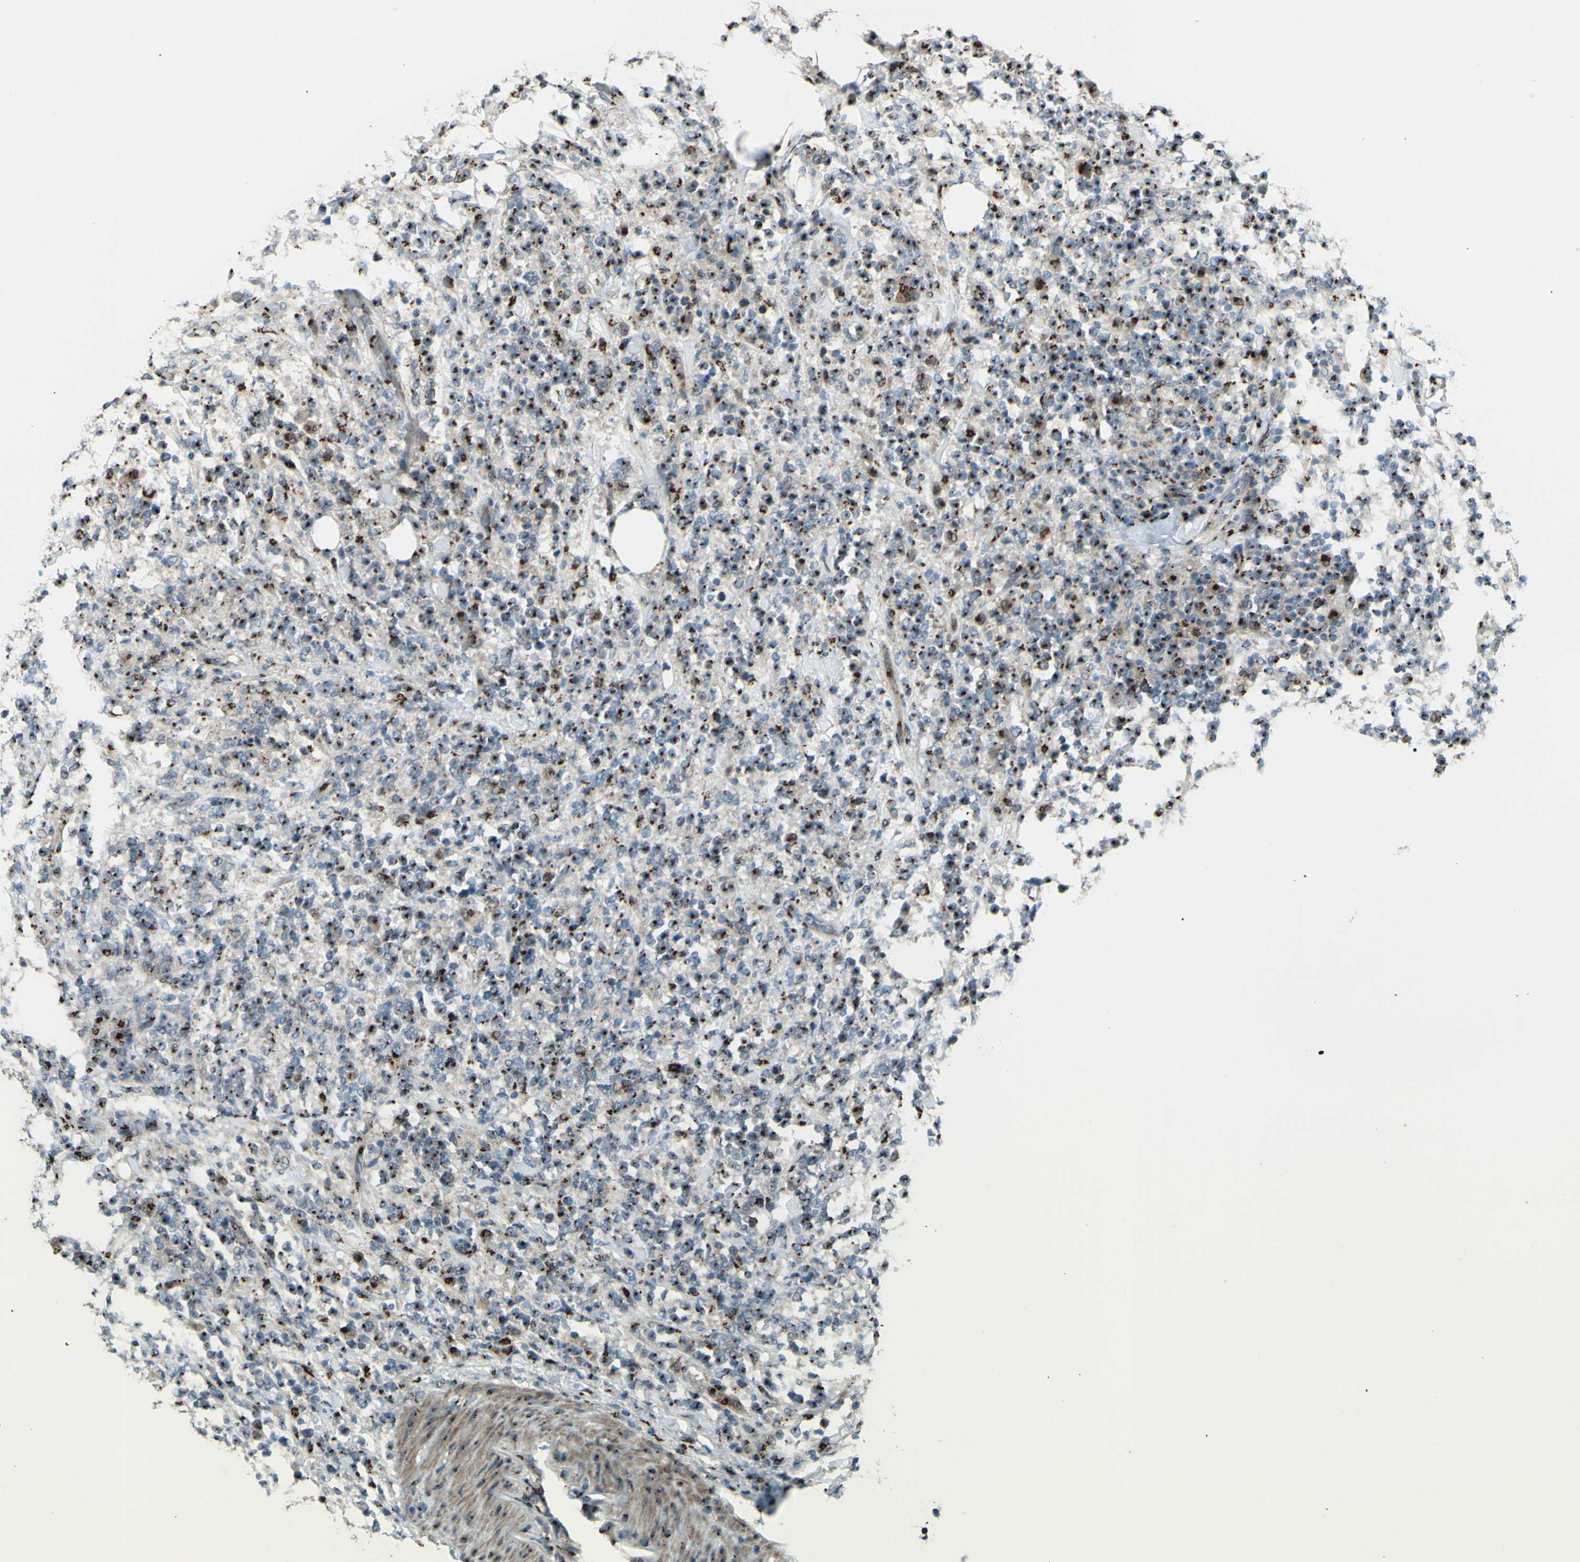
{"staining": {"intensity": "moderate", "quantity": ">75%", "location": "cytoplasmic/membranous"}, "tissue": "lymphoma", "cell_type": "Tumor cells", "image_type": "cancer", "snomed": [{"axis": "morphology", "description": "Malignant lymphoma, non-Hodgkin's type, High grade"}, {"axis": "topography", "description": "Soft tissue"}], "caption": "Immunohistochemical staining of human lymphoma displays moderate cytoplasmic/membranous protein positivity in approximately >75% of tumor cells. (Brightfield microscopy of DAB IHC at high magnification).", "gene": "BPNT2", "patient": {"sex": "male", "age": 18}}